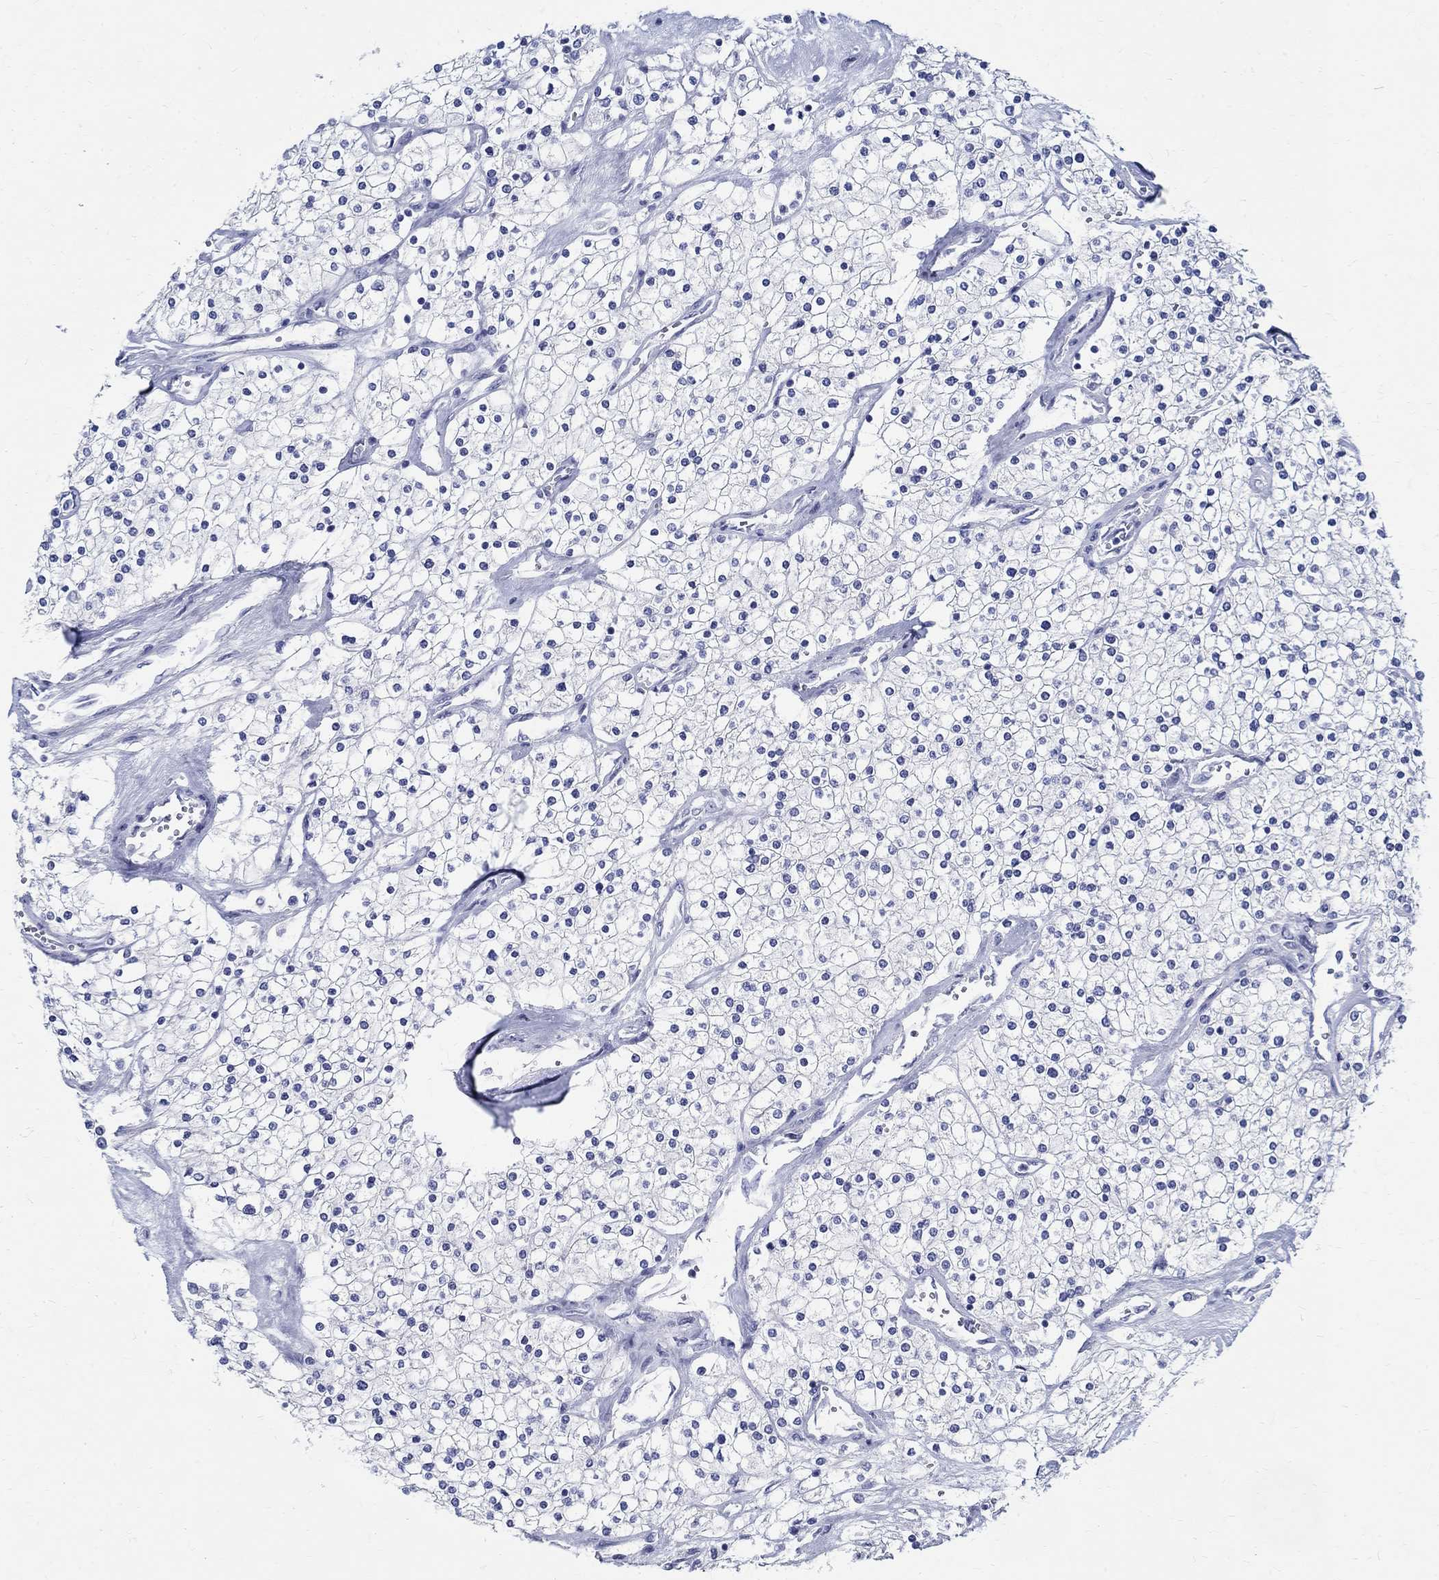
{"staining": {"intensity": "negative", "quantity": "none", "location": "none"}, "tissue": "renal cancer", "cell_type": "Tumor cells", "image_type": "cancer", "snomed": [{"axis": "morphology", "description": "Adenocarcinoma, NOS"}, {"axis": "topography", "description": "Kidney"}], "caption": "Tumor cells show no significant staining in renal adenocarcinoma.", "gene": "BSPRY", "patient": {"sex": "male", "age": 80}}